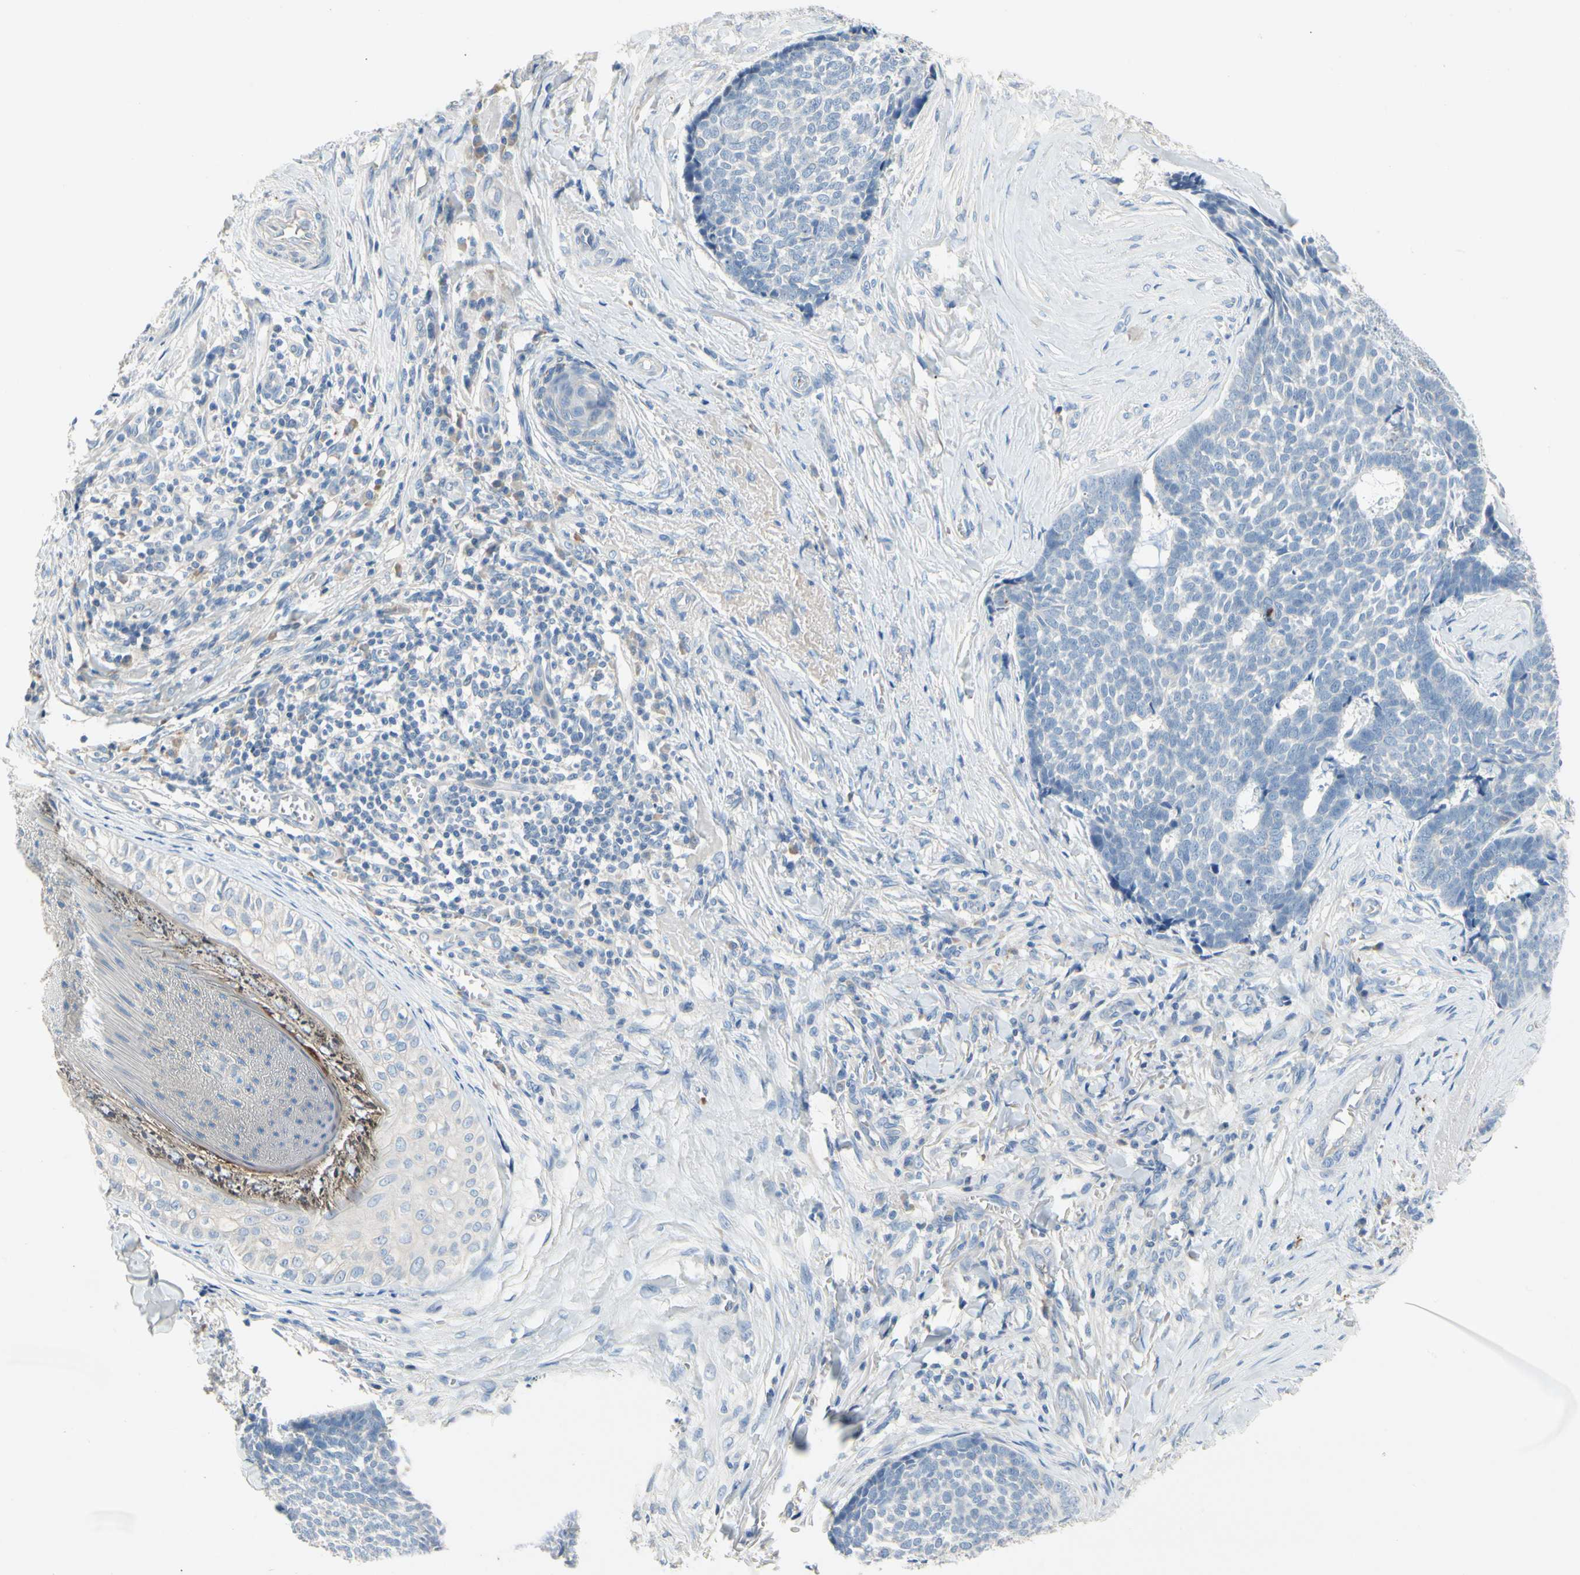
{"staining": {"intensity": "negative", "quantity": "none", "location": "none"}, "tissue": "skin cancer", "cell_type": "Tumor cells", "image_type": "cancer", "snomed": [{"axis": "morphology", "description": "Basal cell carcinoma"}, {"axis": "topography", "description": "Skin"}], "caption": "Immunohistochemistry (IHC) of human skin cancer (basal cell carcinoma) demonstrates no staining in tumor cells.", "gene": "CCM2L", "patient": {"sex": "male", "age": 84}}